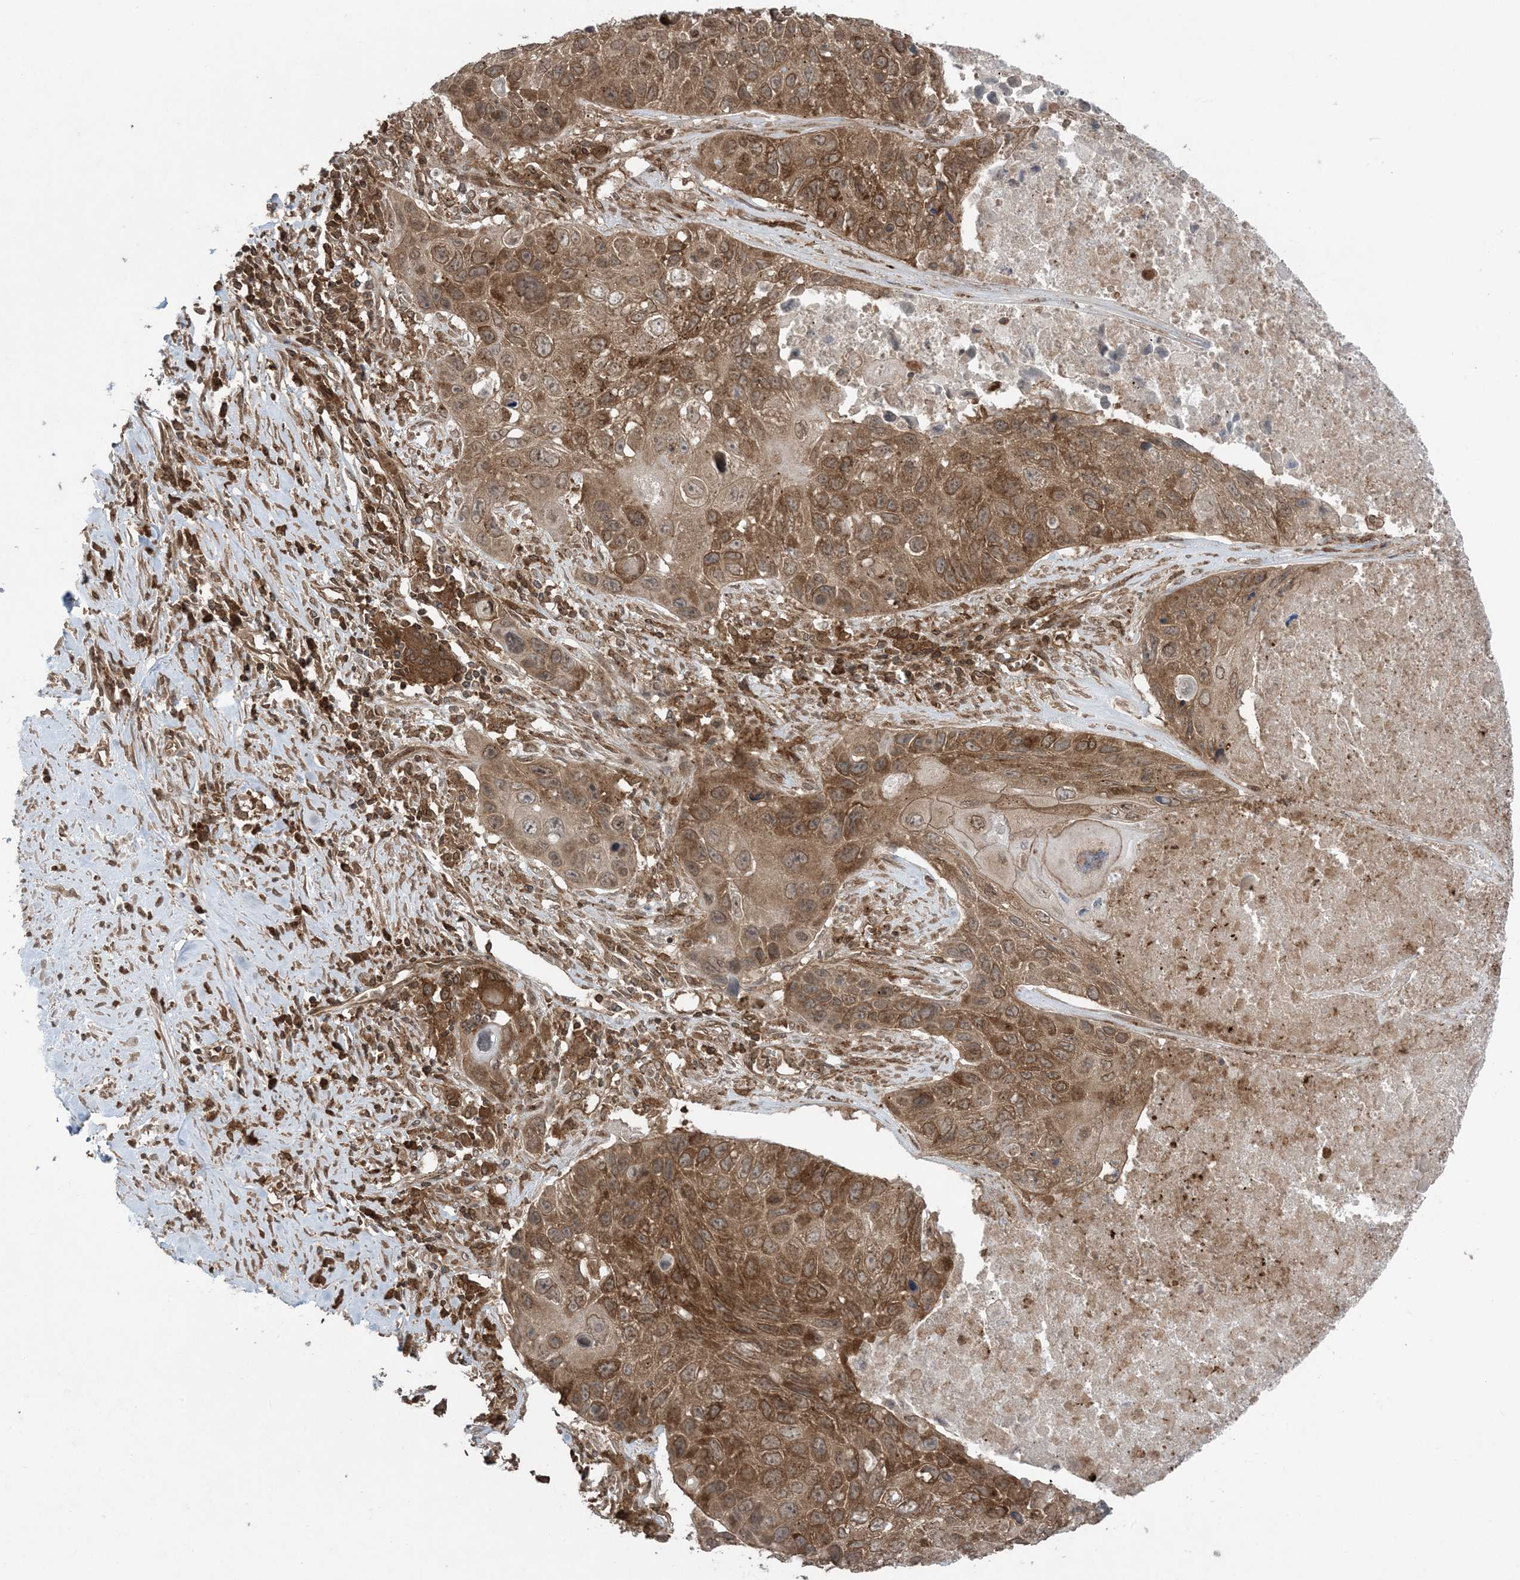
{"staining": {"intensity": "moderate", "quantity": ">75%", "location": "cytoplasmic/membranous"}, "tissue": "lung cancer", "cell_type": "Tumor cells", "image_type": "cancer", "snomed": [{"axis": "morphology", "description": "Squamous cell carcinoma, NOS"}, {"axis": "topography", "description": "Lung"}], "caption": "Moderate cytoplasmic/membranous positivity for a protein is identified in approximately >75% of tumor cells of lung cancer using immunohistochemistry.", "gene": "DDX19B", "patient": {"sex": "male", "age": 61}}